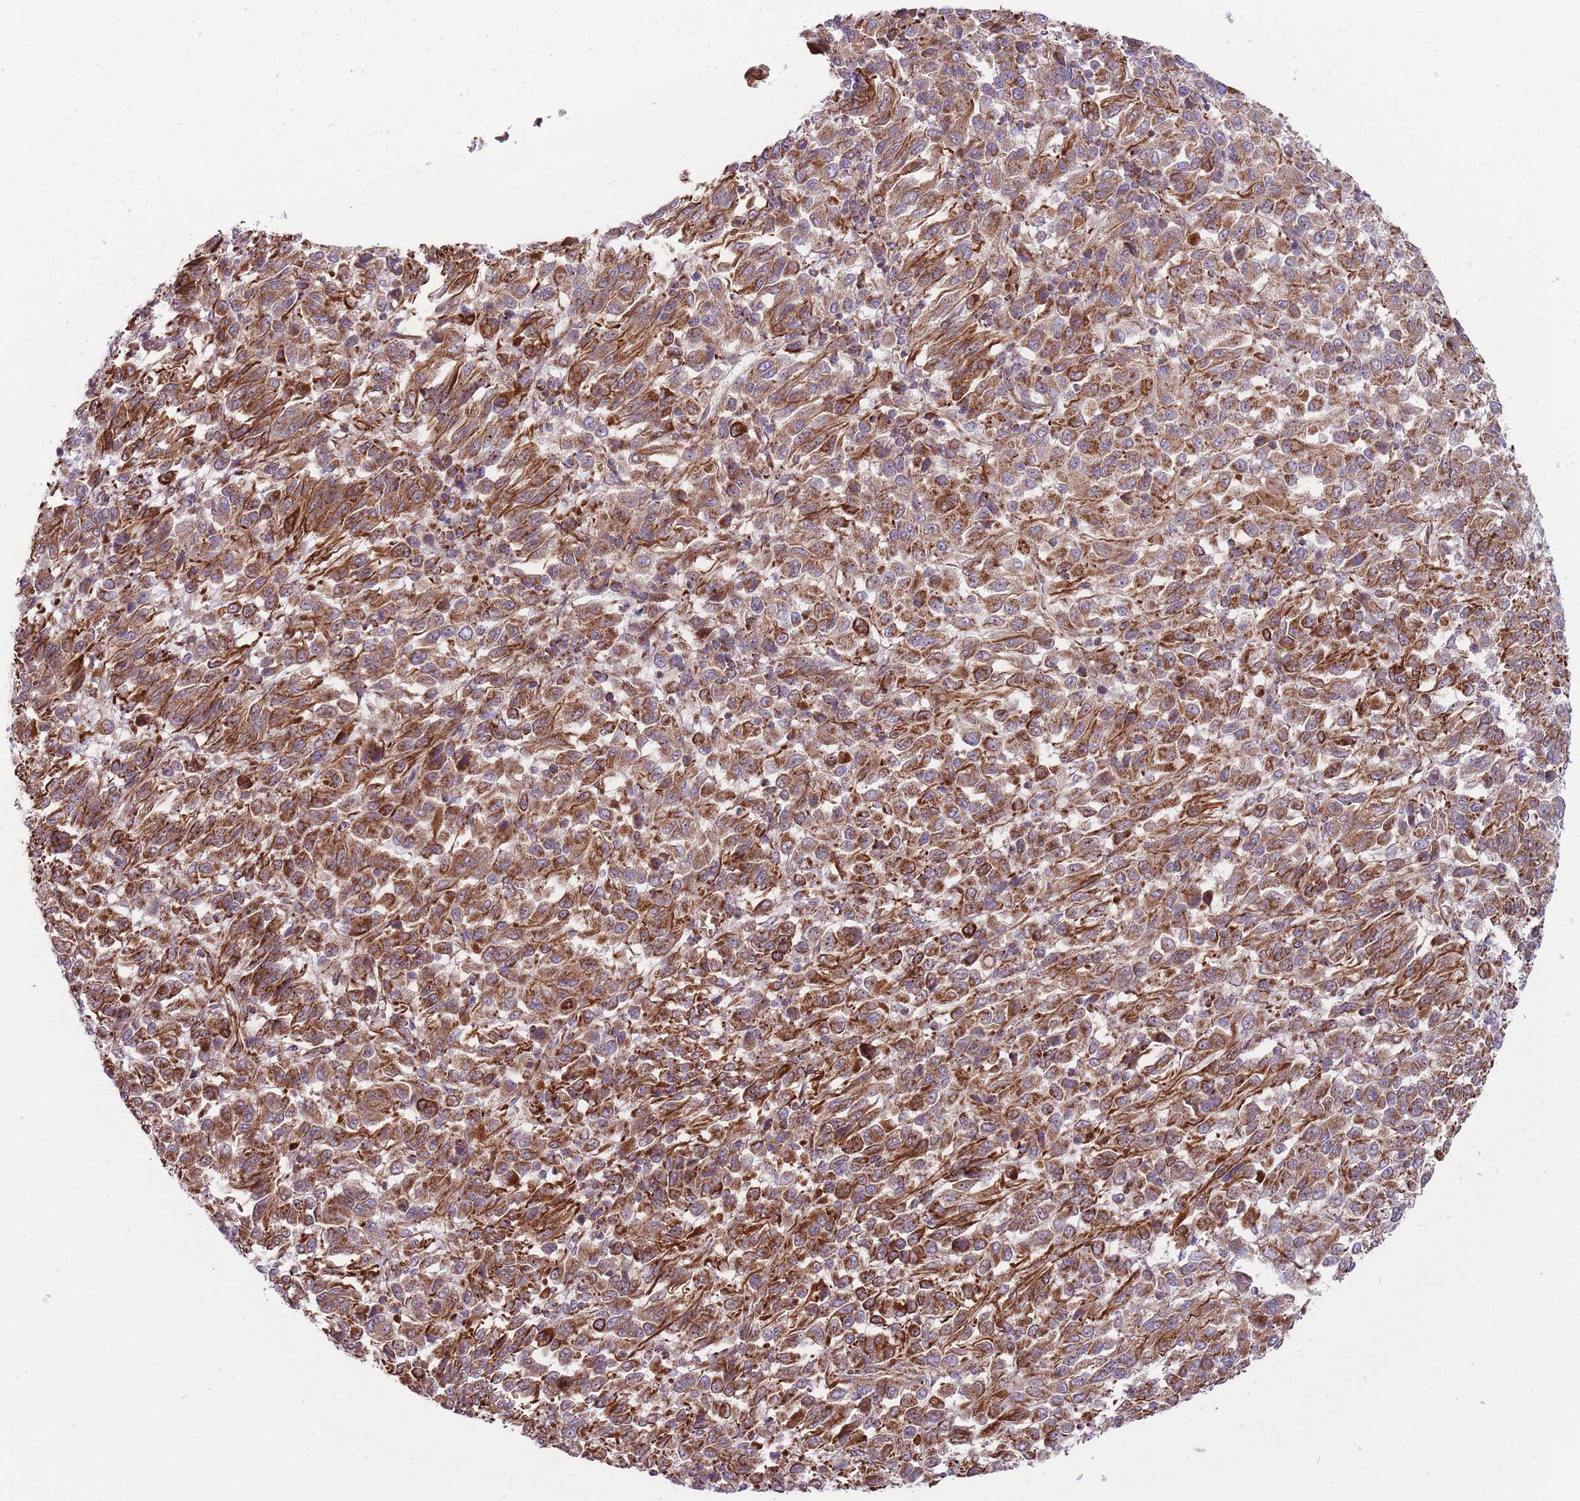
{"staining": {"intensity": "moderate", "quantity": ">75%", "location": "cytoplasmic/membranous"}, "tissue": "melanoma", "cell_type": "Tumor cells", "image_type": "cancer", "snomed": [{"axis": "morphology", "description": "Malignant melanoma, Metastatic site"}, {"axis": "topography", "description": "Lung"}], "caption": "Malignant melanoma (metastatic site) stained with DAB IHC displays medium levels of moderate cytoplasmic/membranous expression in approximately >75% of tumor cells.", "gene": "ANKRD10", "patient": {"sex": "male", "age": 64}}